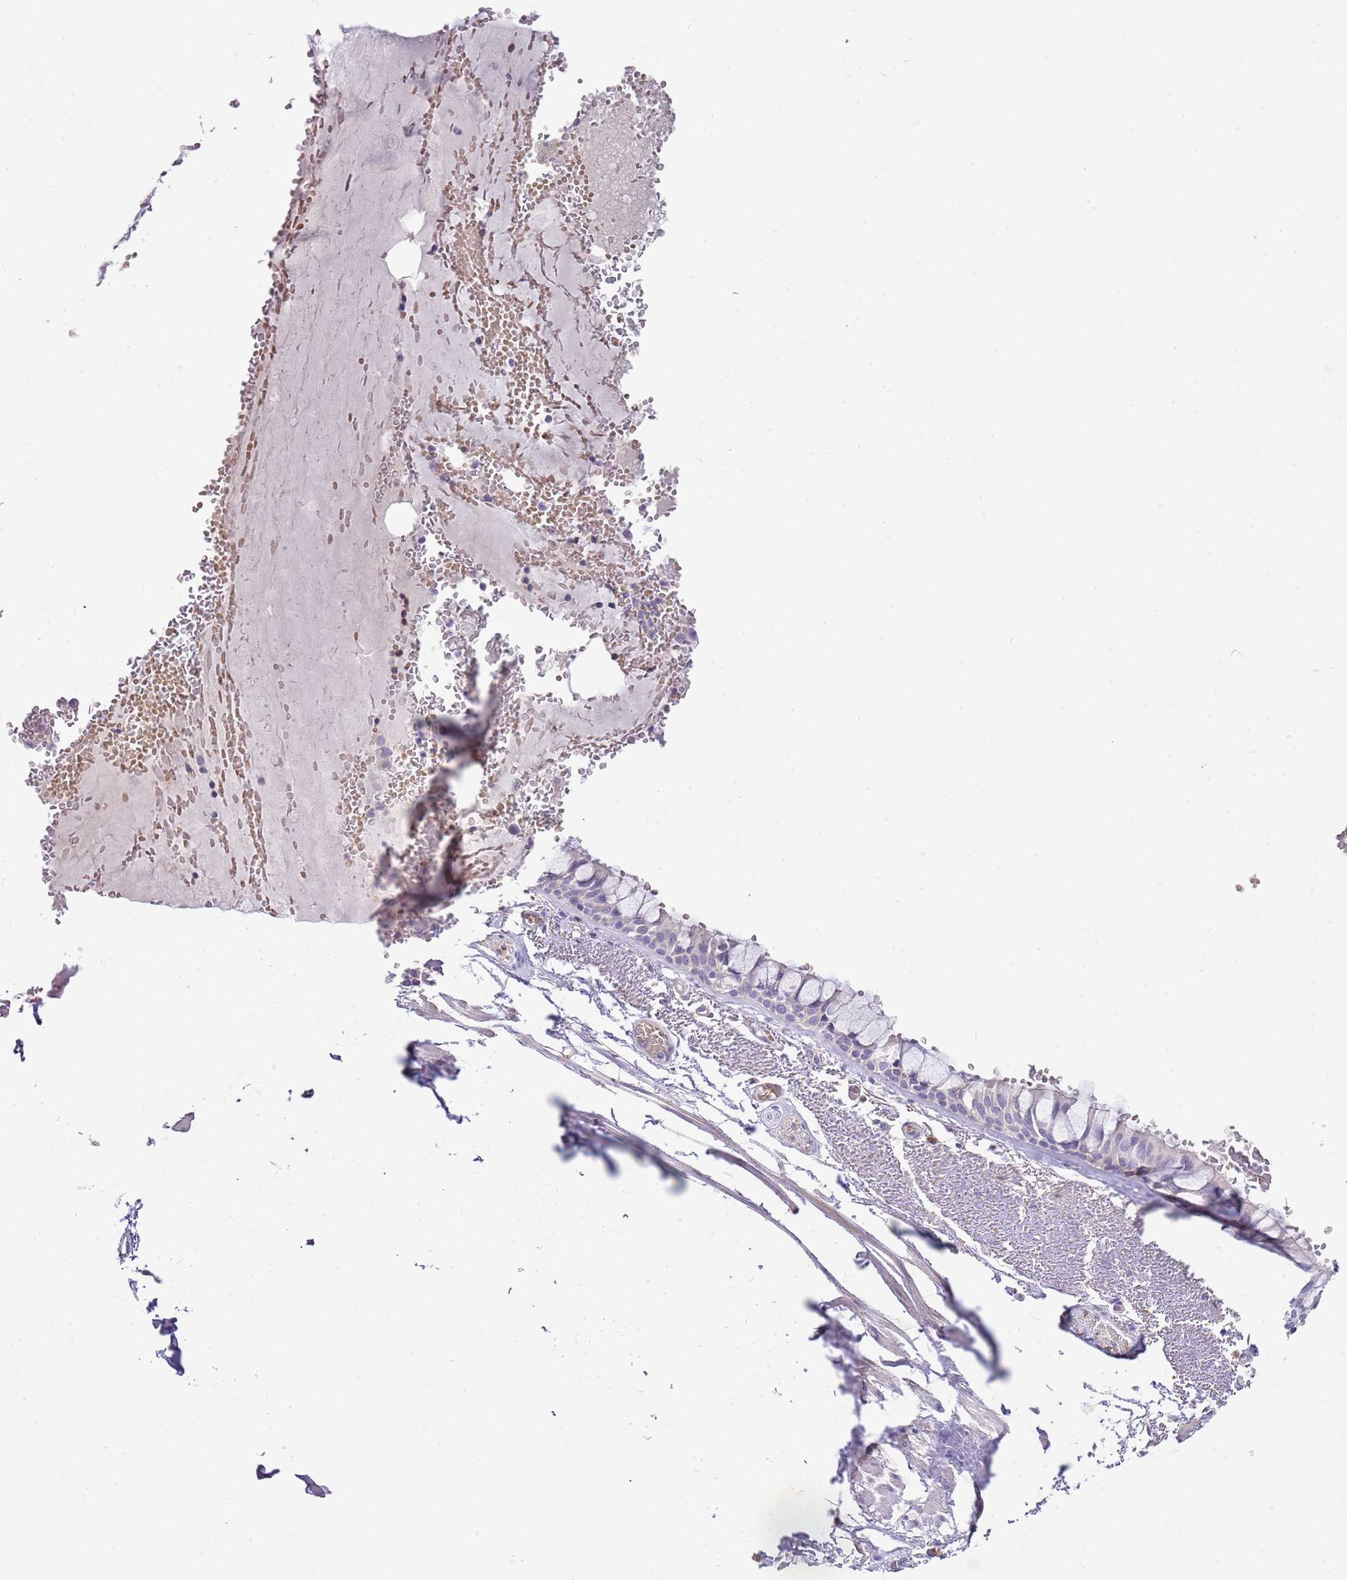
{"staining": {"intensity": "weak", "quantity": "<25%", "location": "cytoplasmic/membranous"}, "tissue": "bronchus", "cell_type": "Respiratory epithelial cells", "image_type": "normal", "snomed": [{"axis": "morphology", "description": "Normal tissue, NOS"}, {"axis": "topography", "description": "Bronchus"}], "caption": "There is no significant expression in respiratory epithelial cells of bronchus. The staining is performed using DAB brown chromogen with nuclei counter-stained in using hematoxylin.", "gene": "RFK", "patient": {"sex": "male", "age": 66}}